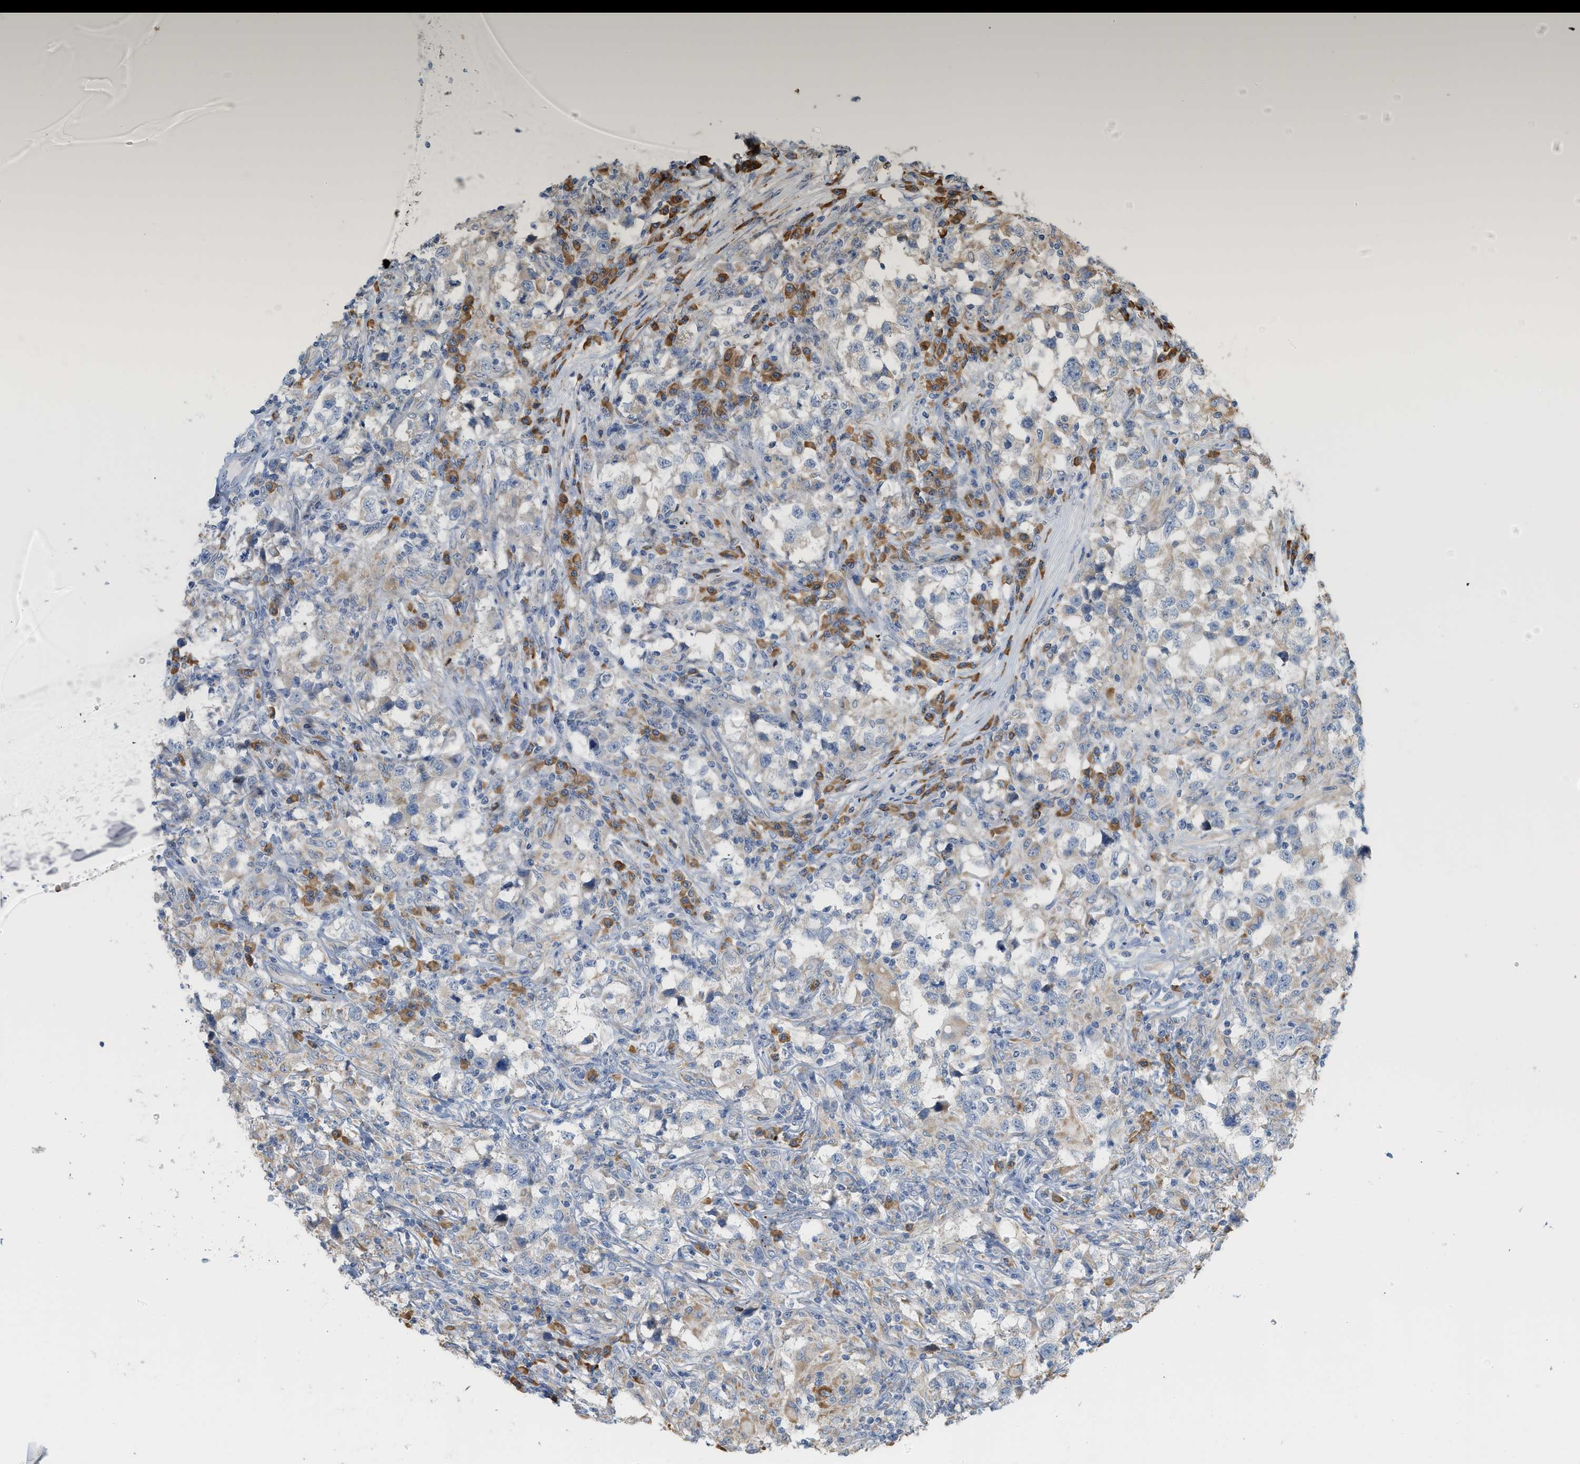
{"staining": {"intensity": "negative", "quantity": "none", "location": "none"}, "tissue": "testis cancer", "cell_type": "Tumor cells", "image_type": "cancer", "snomed": [{"axis": "morphology", "description": "Carcinoma, Embryonal, NOS"}, {"axis": "topography", "description": "Testis"}], "caption": "The IHC micrograph has no significant expression in tumor cells of embryonal carcinoma (testis) tissue.", "gene": "SVOP", "patient": {"sex": "male", "age": 21}}